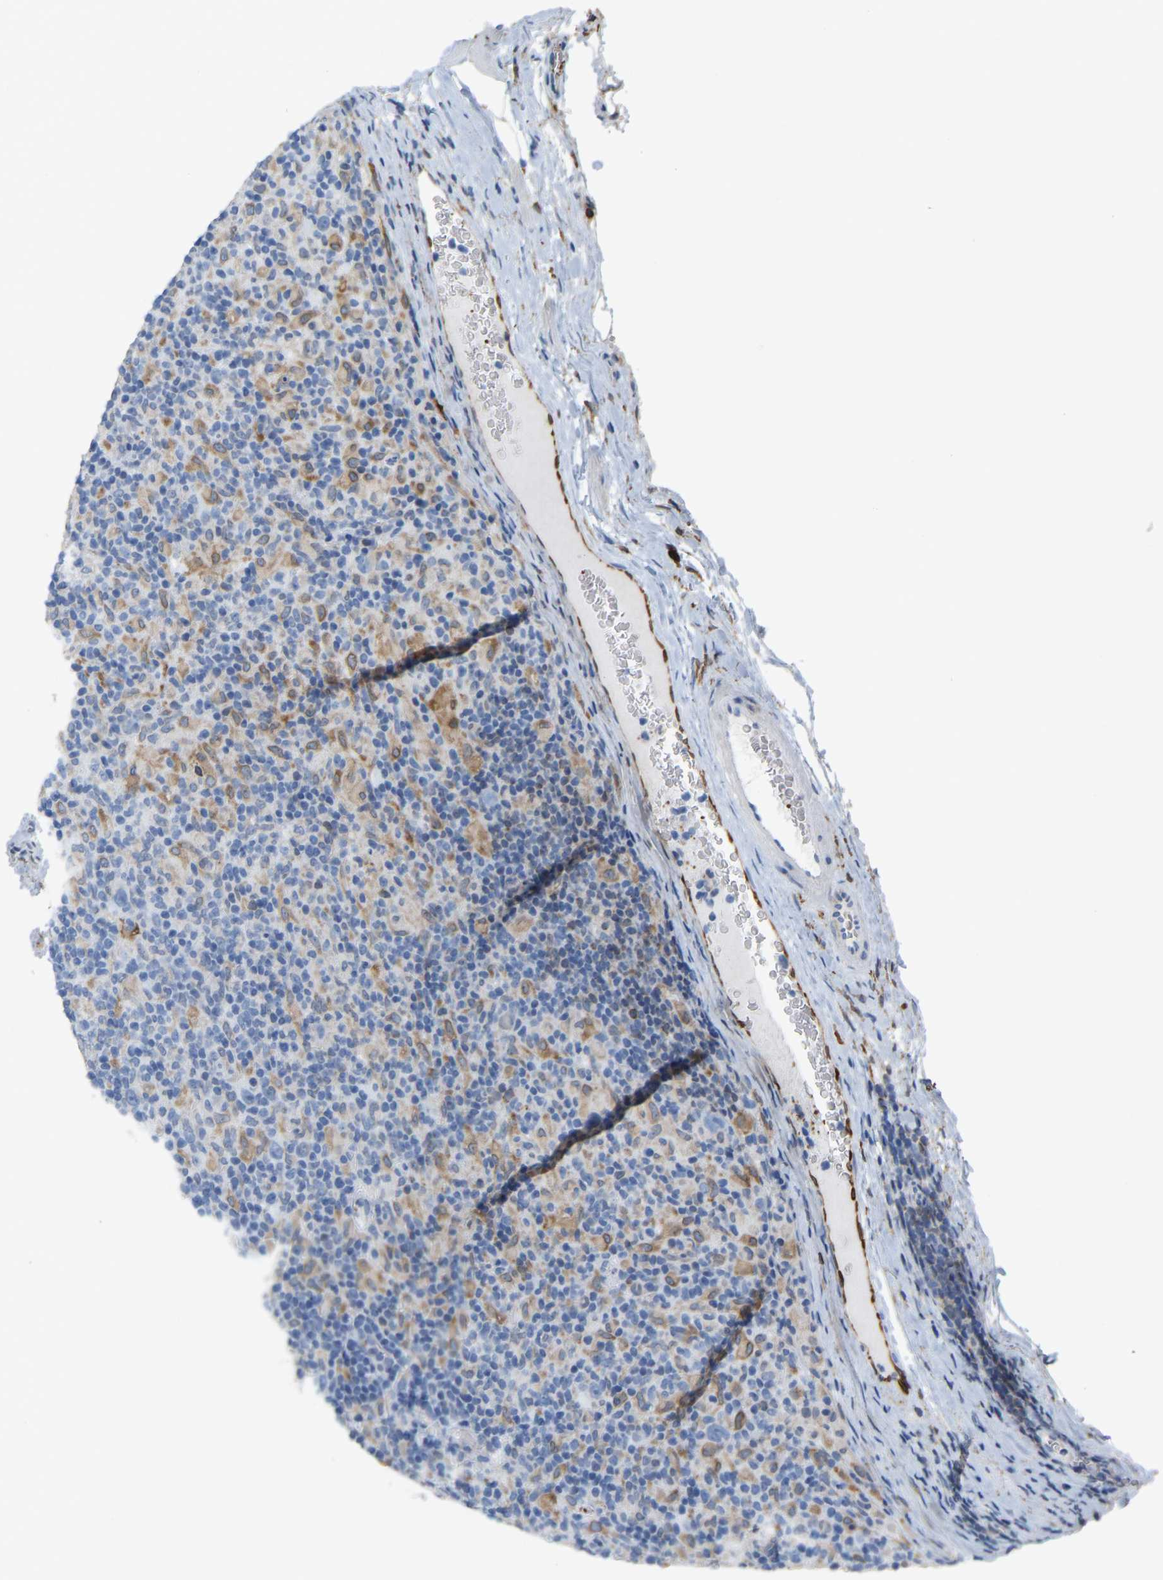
{"staining": {"intensity": "weak", "quantity": "<25%", "location": "cytoplasmic/membranous"}, "tissue": "lymphoma", "cell_type": "Tumor cells", "image_type": "cancer", "snomed": [{"axis": "morphology", "description": "Hodgkin's disease, NOS"}, {"axis": "topography", "description": "Lymph node"}], "caption": "Image shows no protein staining in tumor cells of Hodgkin's disease tissue.", "gene": "PTGS1", "patient": {"sex": "male", "age": 70}}